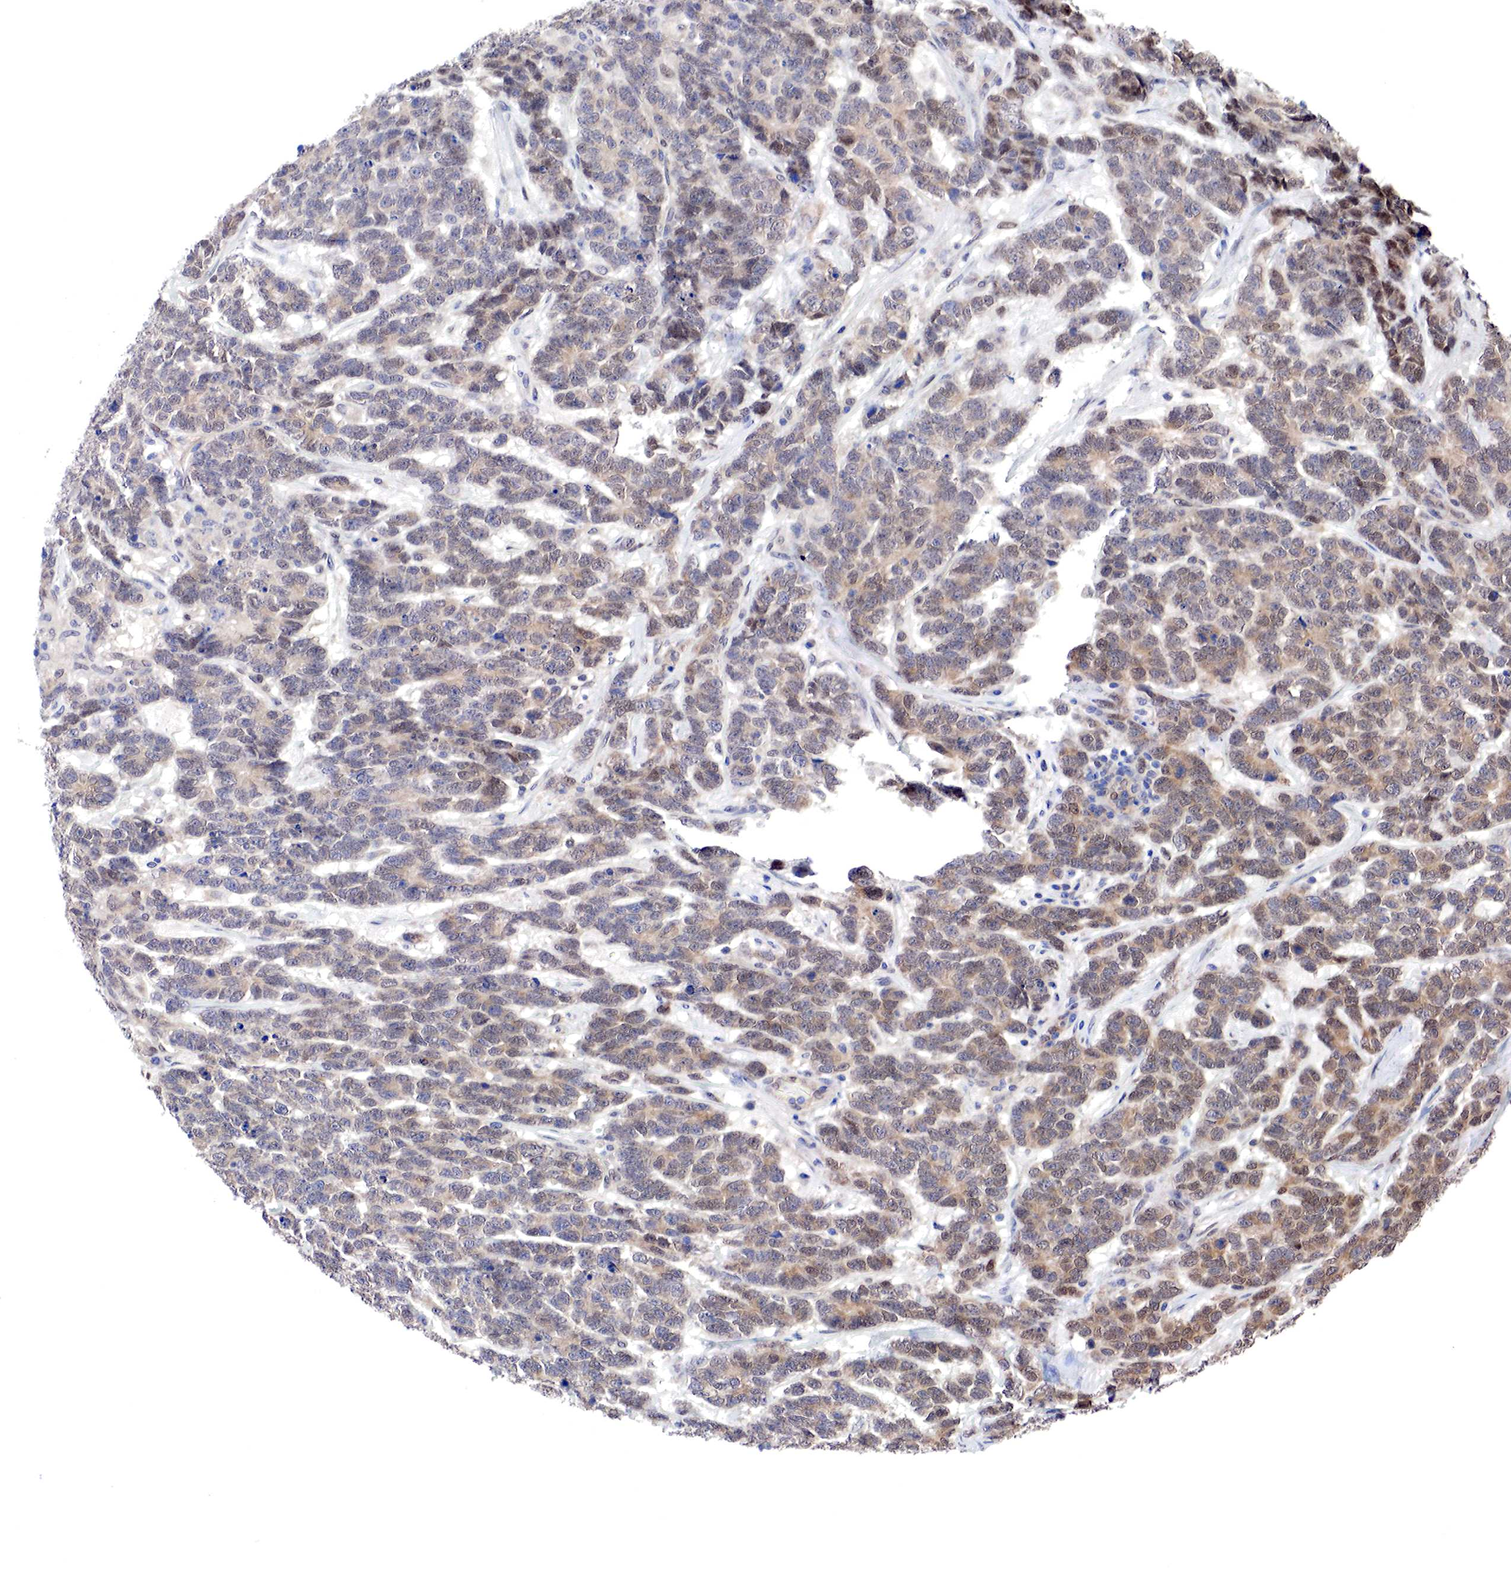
{"staining": {"intensity": "moderate", "quantity": ">75%", "location": "cytoplasmic/membranous,nuclear"}, "tissue": "testis cancer", "cell_type": "Tumor cells", "image_type": "cancer", "snomed": [{"axis": "morphology", "description": "Carcinoma, Embryonal, NOS"}, {"axis": "topography", "description": "Testis"}], "caption": "DAB (3,3'-diaminobenzidine) immunohistochemical staining of testis cancer reveals moderate cytoplasmic/membranous and nuclear protein expression in about >75% of tumor cells.", "gene": "PABIR2", "patient": {"sex": "male", "age": 26}}